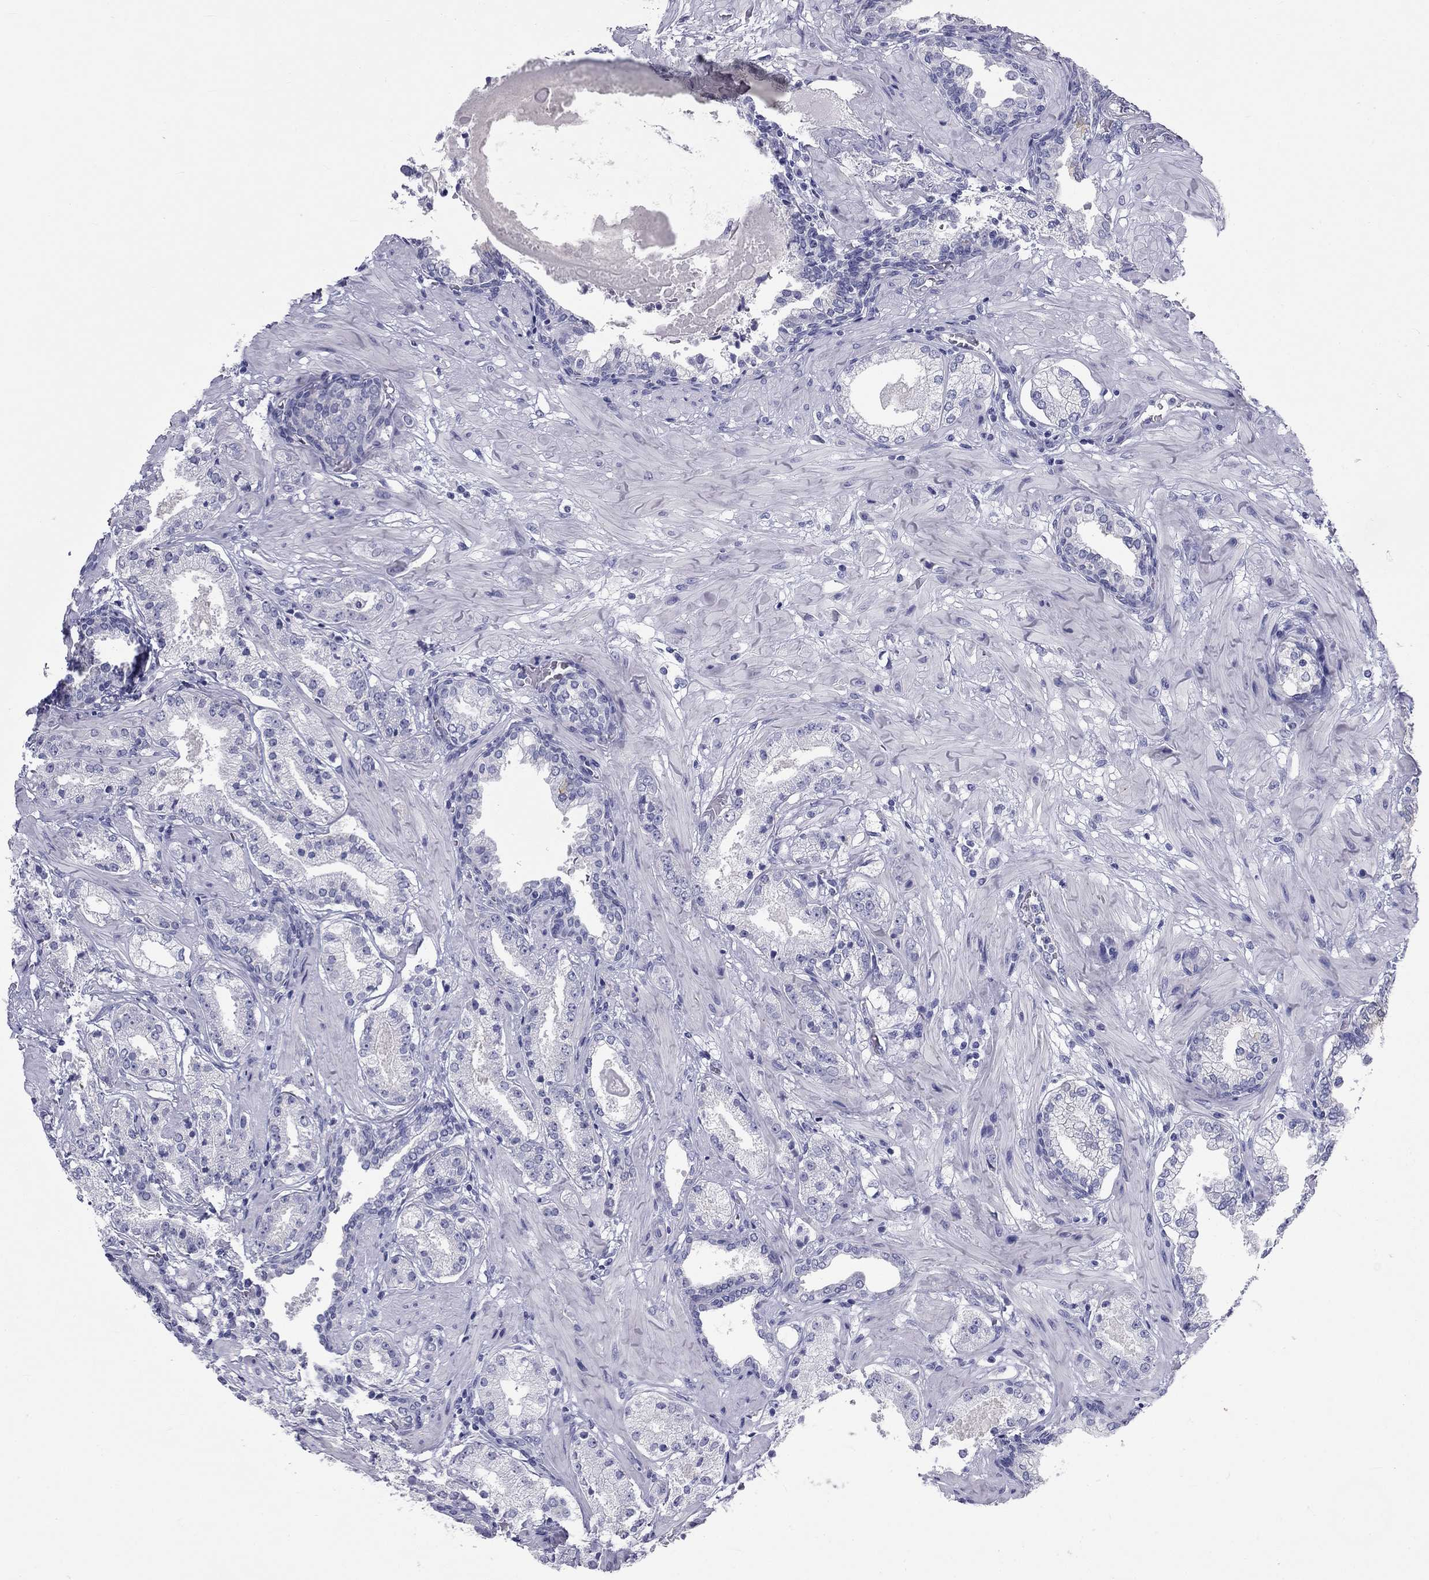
{"staining": {"intensity": "strong", "quantity": "<25%", "location": "cytoplasmic/membranous"}, "tissue": "prostate cancer", "cell_type": "Tumor cells", "image_type": "cancer", "snomed": [{"axis": "morphology", "description": "Adenocarcinoma, NOS"}, {"axis": "topography", "description": "Prostate and seminal vesicle, NOS"}, {"axis": "topography", "description": "Prostate"}], "caption": "Protein staining of prostate cancer (adenocarcinoma) tissue exhibits strong cytoplasmic/membranous positivity in approximately <25% of tumor cells. The protein of interest is shown in brown color, while the nuclei are stained blue.", "gene": "DNALI1", "patient": {"sex": "male", "age": 44}}